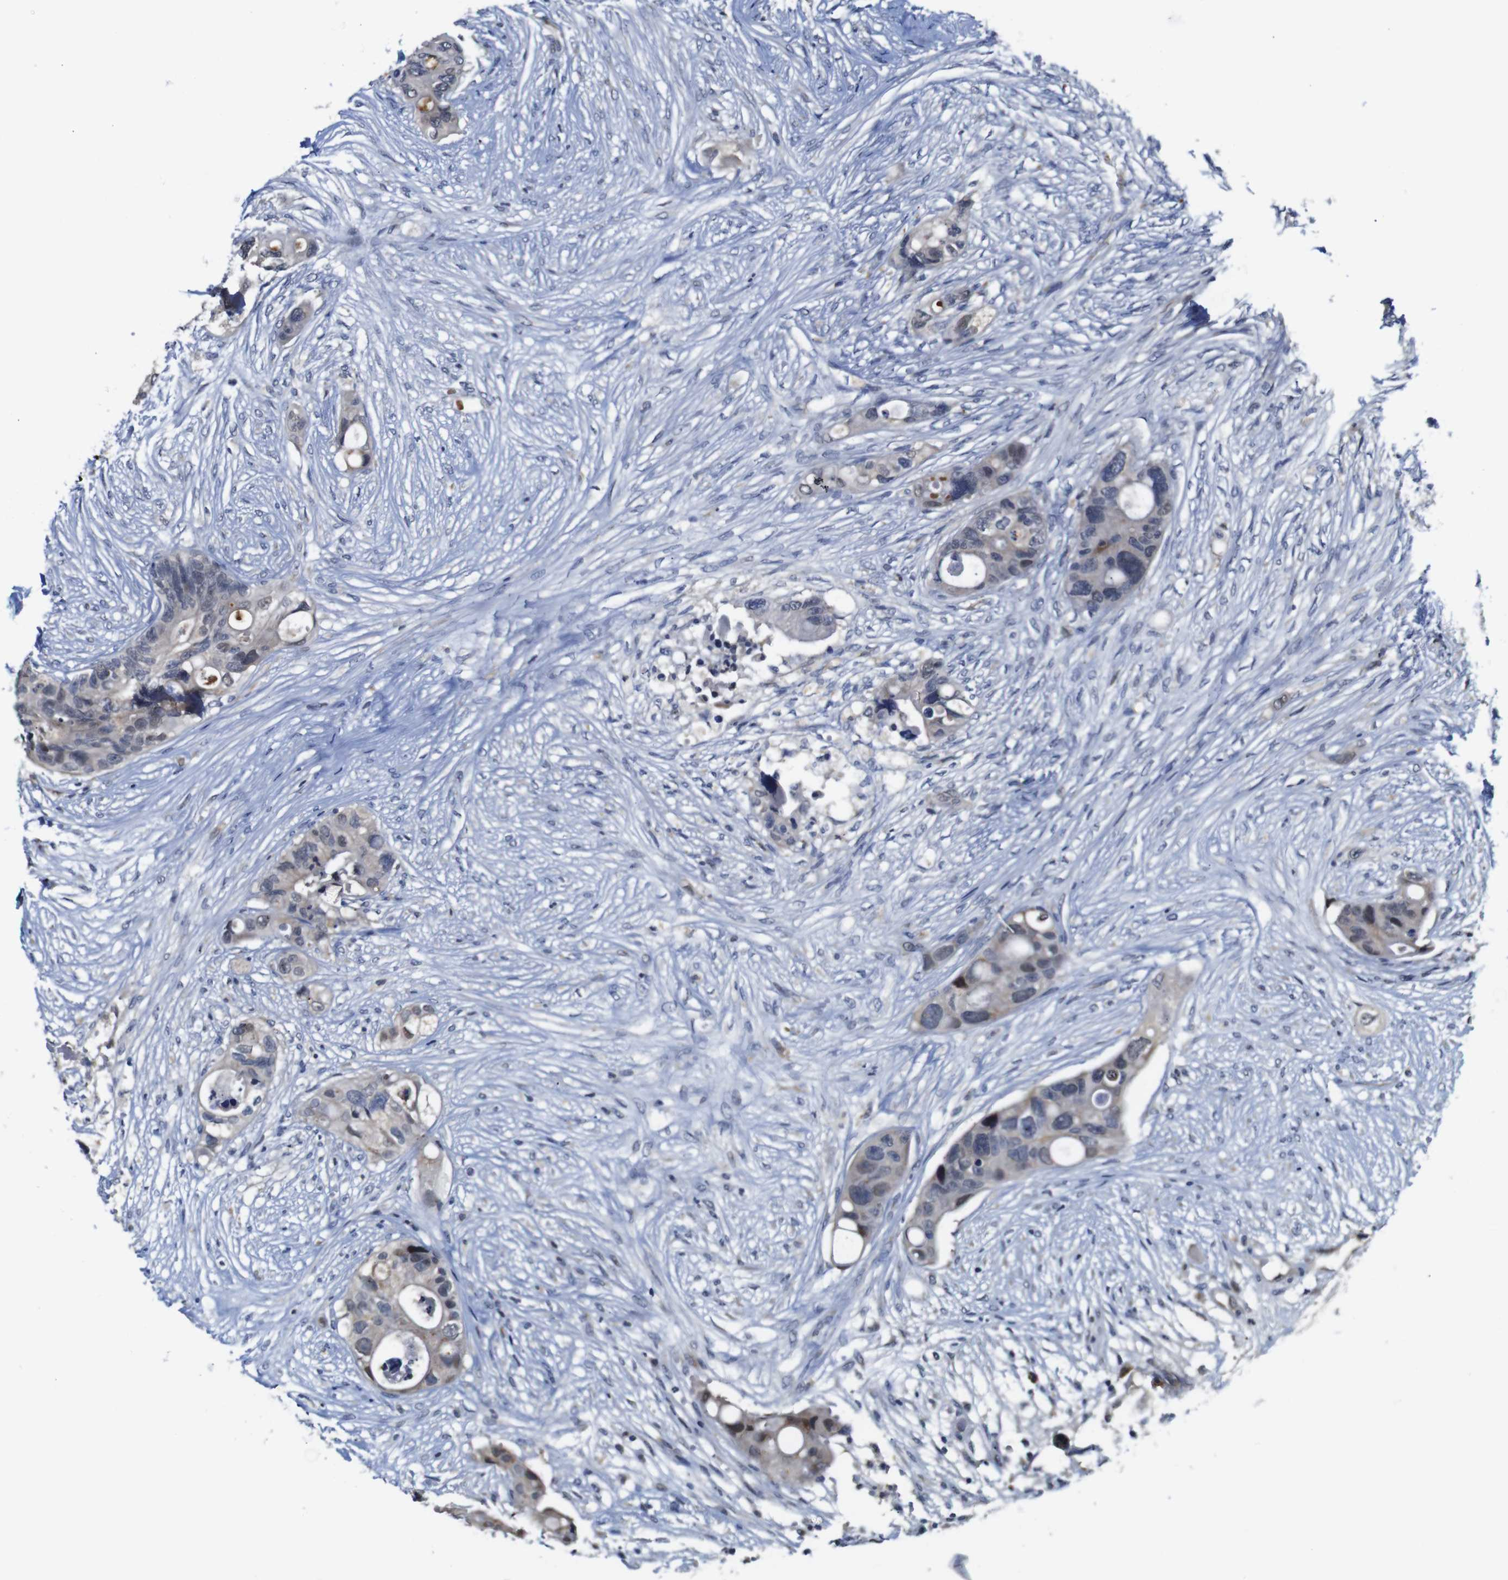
{"staining": {"intensity": "weak", "quantity": "<25%", "location": "cytoplasmic/membranous,nuclear"}, "tissue": "colorectal cancer", "cell_type": "Tumor cells", "image_type": "cancer", "snomed": [{"axis": "morphology", "description": "Adenocarcinoma, NOS"}, {"axis": "topography", "description": "Colon"}], "caption": "Tumor cells are negative for protein expression in human adenocarcinoma (colorectal). Nuclei are stained in blue.", "gene": "FURIN", "patient": {"sex": "female", "age": 57}}